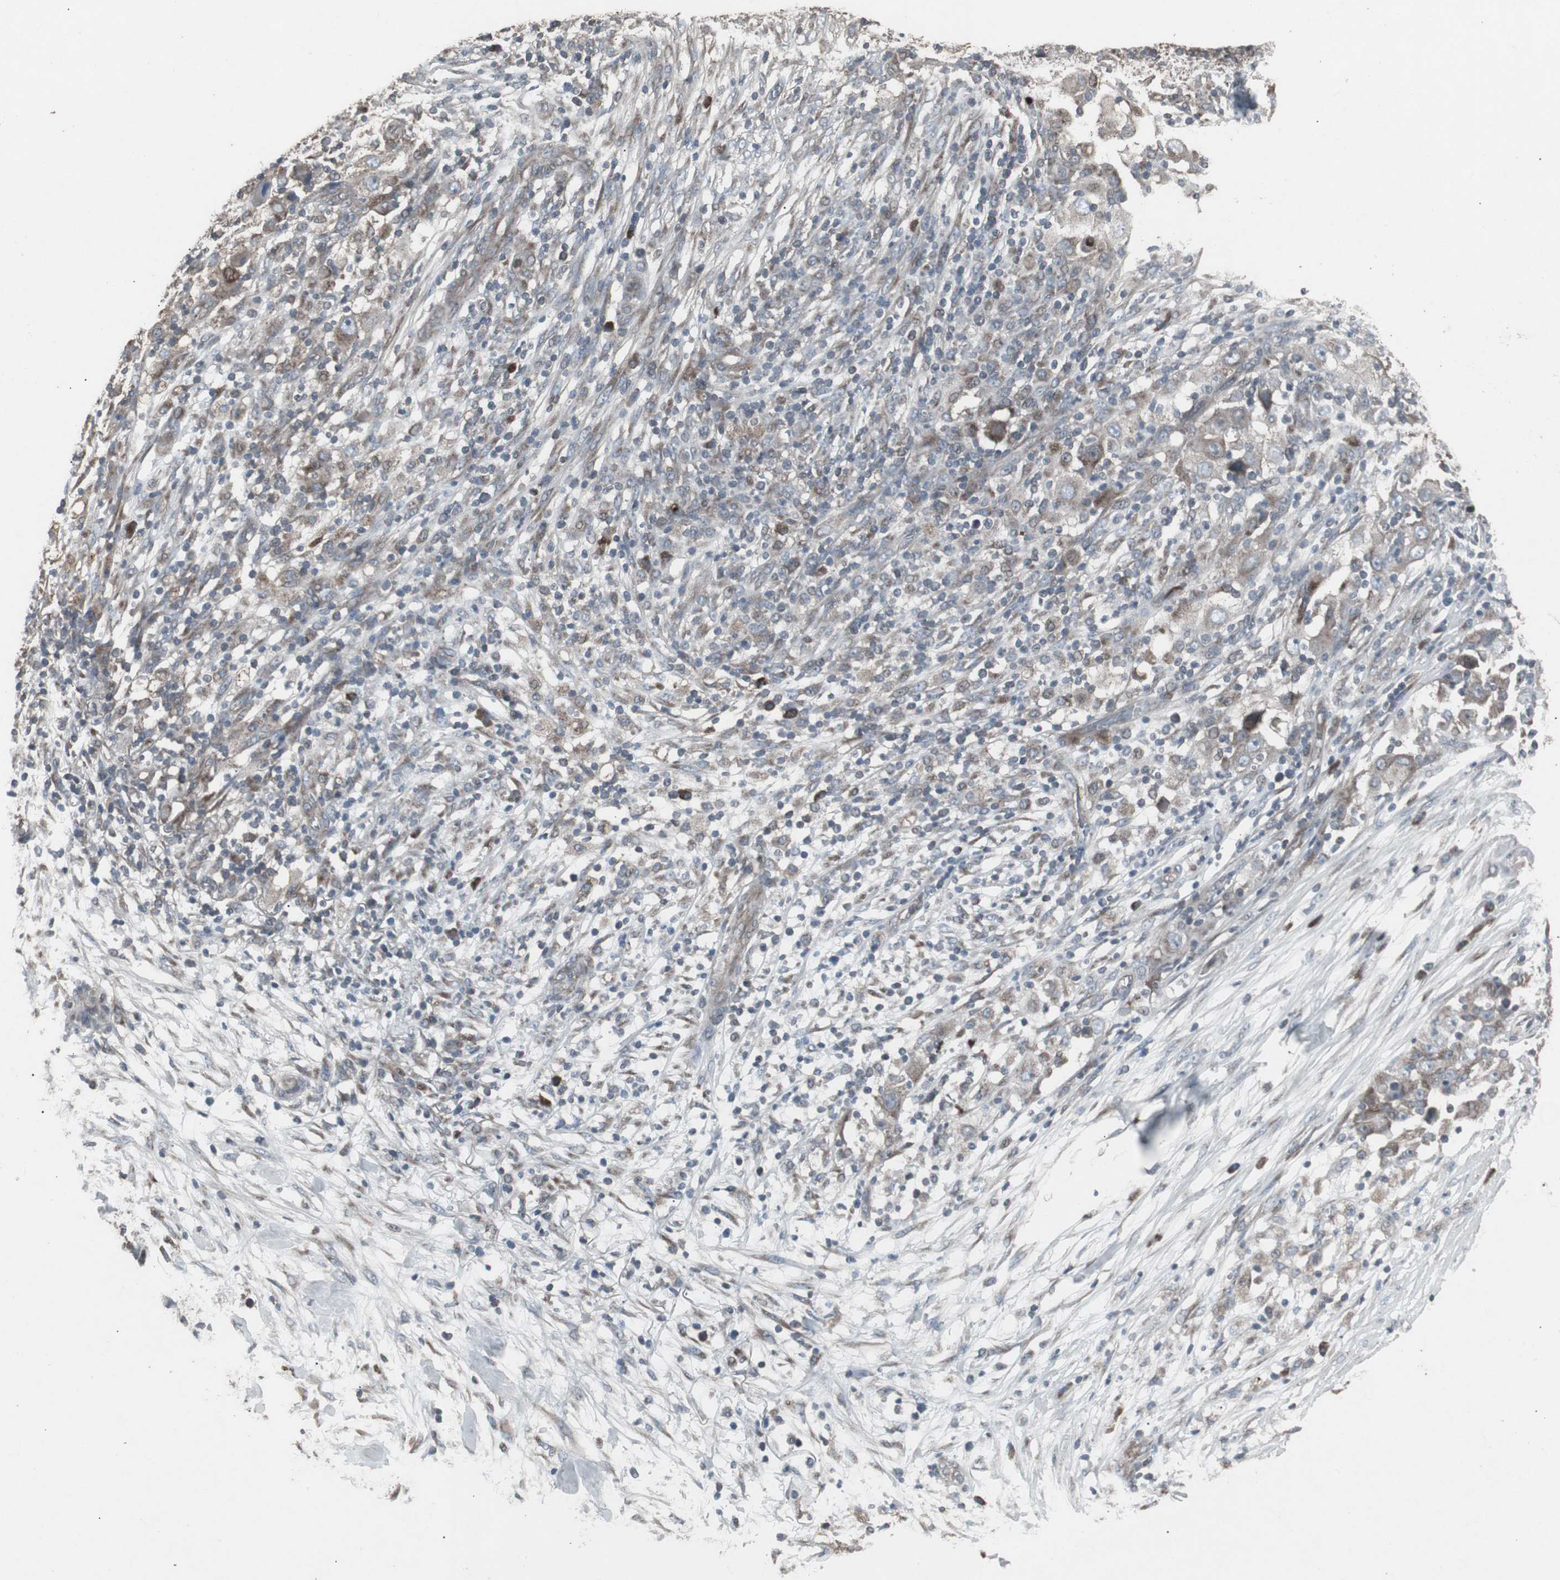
{"staining": {"intensity": "weak", "quantity": "<25%", "location": "cytoplasmic/membranous"}, "tissue": "ovarian cancer", "cell_type": "Tumor cells", "image_type": "cancer", "snomed": [{"axis": "morphology", "description": "Carcinoma, endometroid"}, {"axis": "topography", "description": "Ovary"}], "caption": "Tumor cells are negative for brown protein staining in ovarian endometroid carcinoma.", "gene": "SSTR2", "patient": {"sex": "female", "age": 42}}